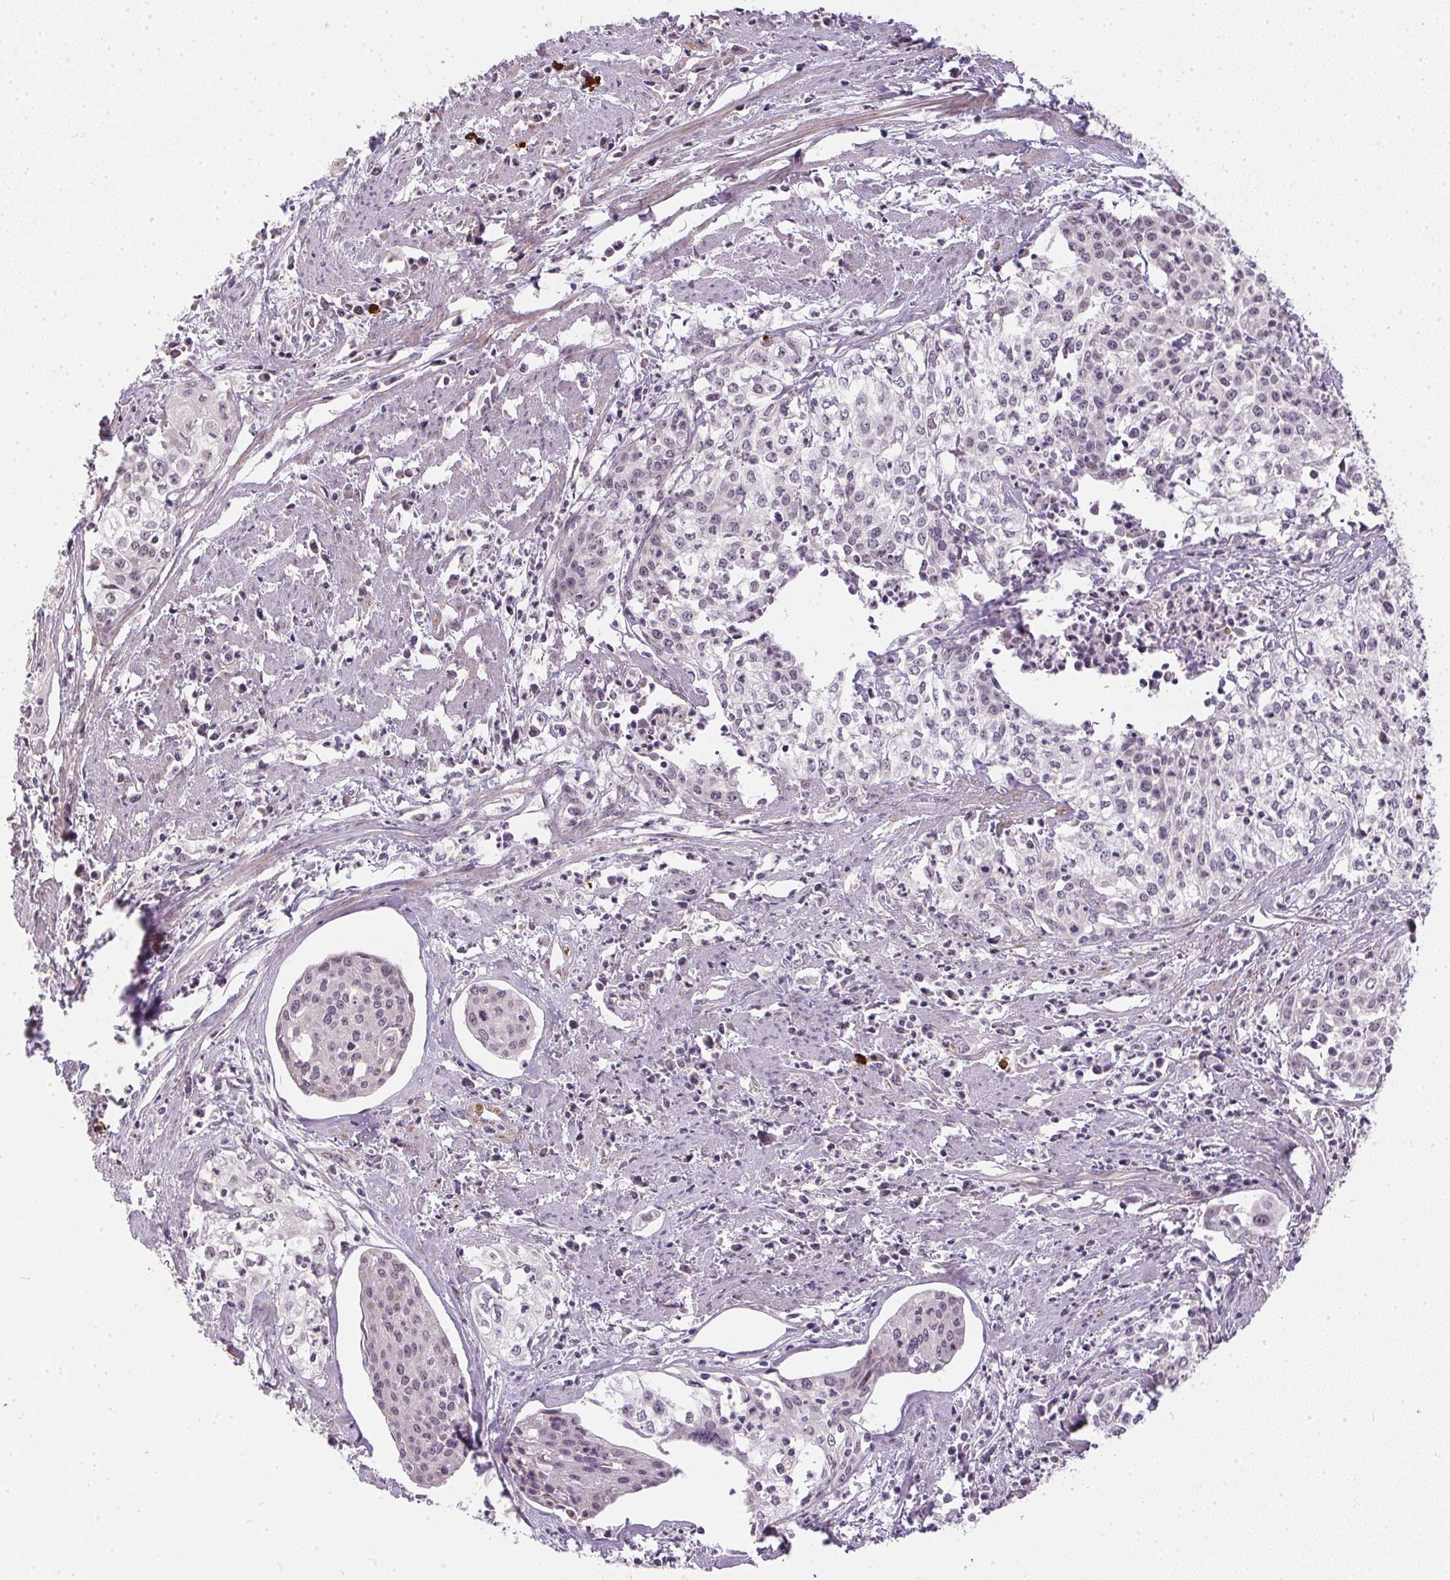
{"staining": {"intensity": "negative", "quantity": "none", "location": "none"}, "tissue": "cervical cancer", "cell_type": "Tumor cells", "image_type": "cancer", "snomed": [{"axis": "morphology", "description": "Squamous cell carcinoma, NOS"}, {"axis": "topography", "description": "Cervix"}], "caption": "An immunohistochemistry image of cervical squamous cell carcinoma is shown. There is no staining in tumor cells of cervical squamous cell carcinoma.", "gene": "CFAP92", "patient": {"sex": "female", "age": 39}}